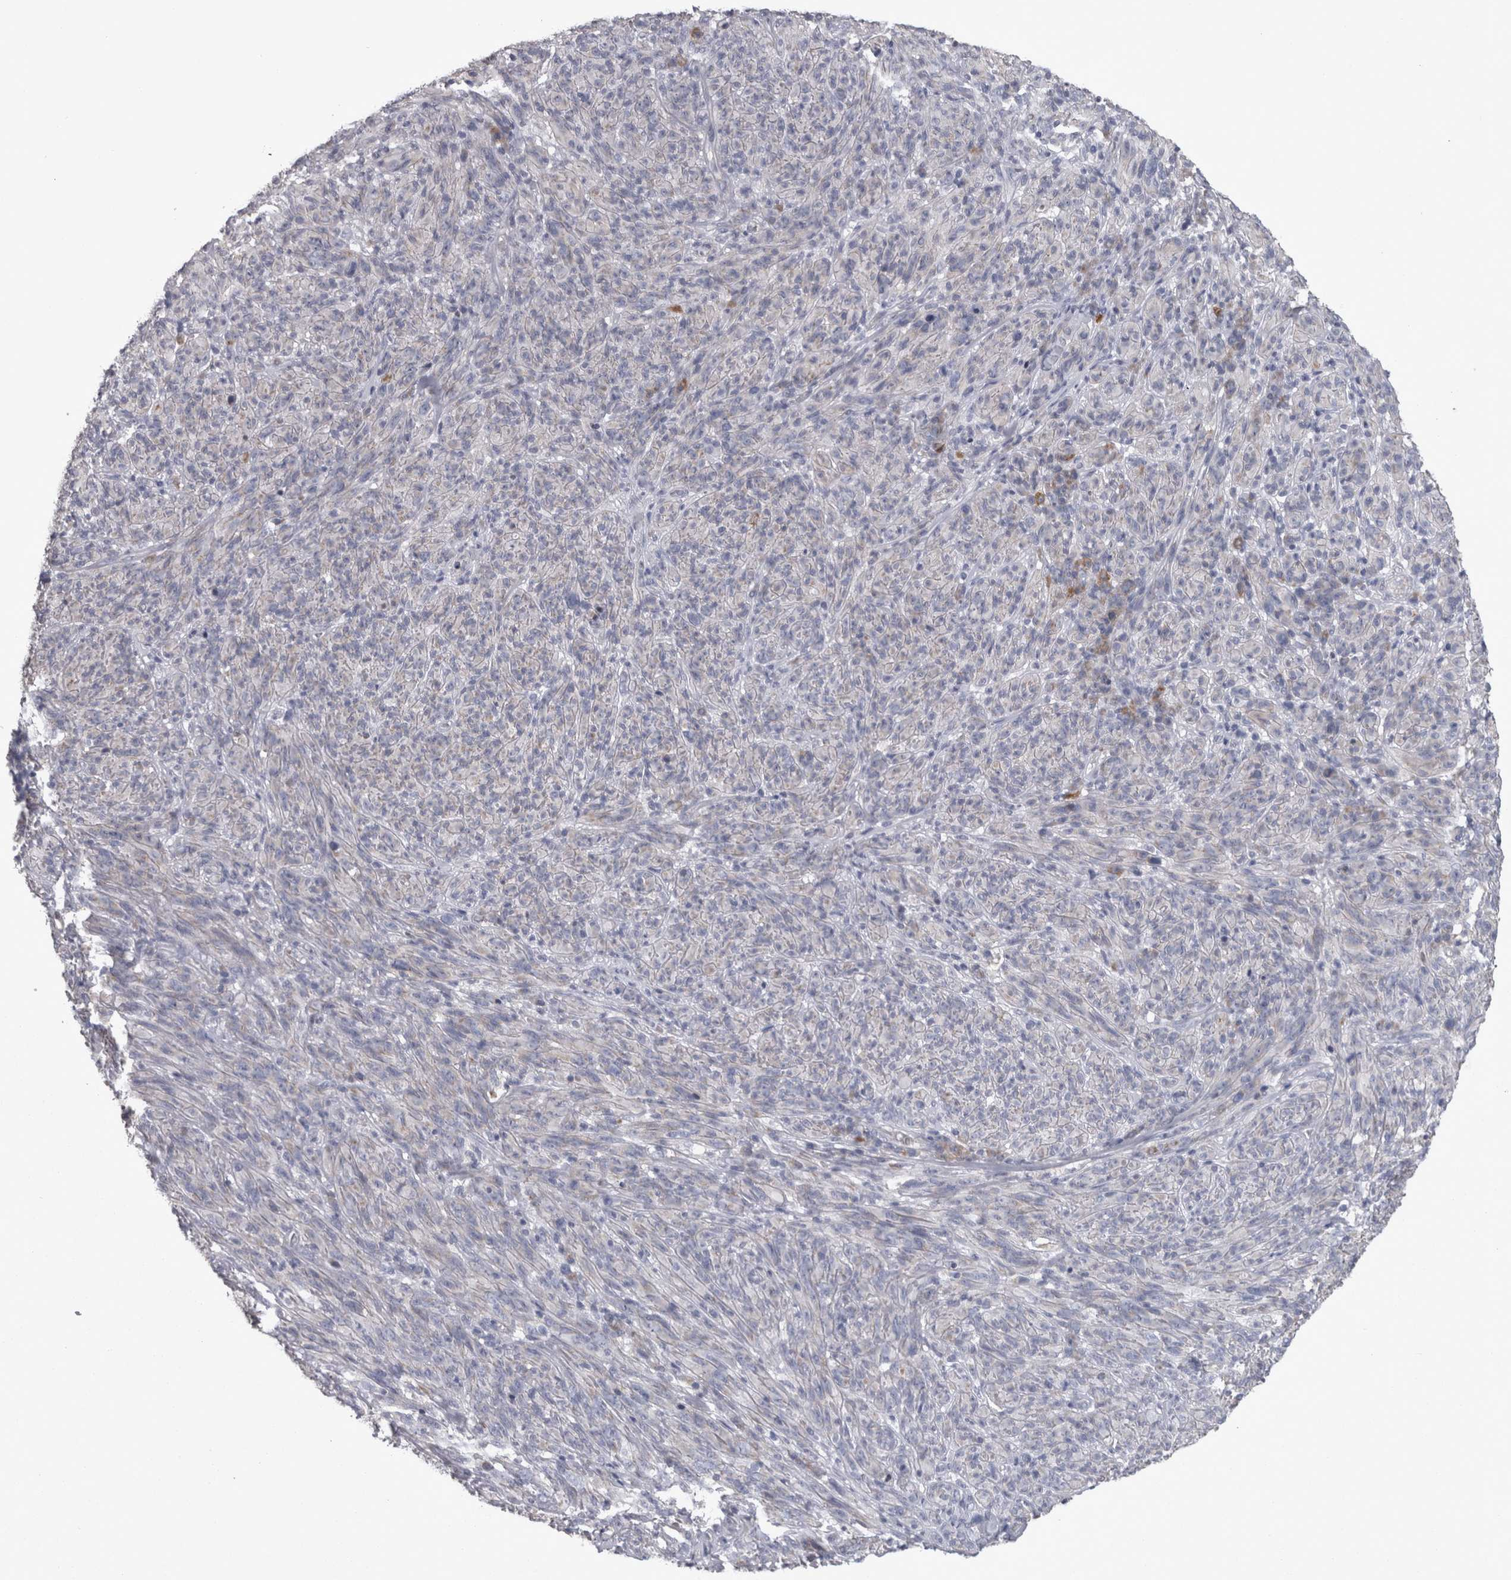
{"staining": {"intensity": "negative", "quantity": "none", "location": "none"}, "tissue": "melanoma", "cell_type": "Tumor cells", "image_type": "cancer", "snomed": [{"axis": "morphology", "description": "Malignant melanoma, NOS"}, {"axis": "topography", "description": "Skin of head"}], "caption": "The immunohistochemistry histopathology image has no significant expression in tumor cells of melanoma tissue.", "gene": "DBT", "patient": {"sex": "male", "age": 96}}